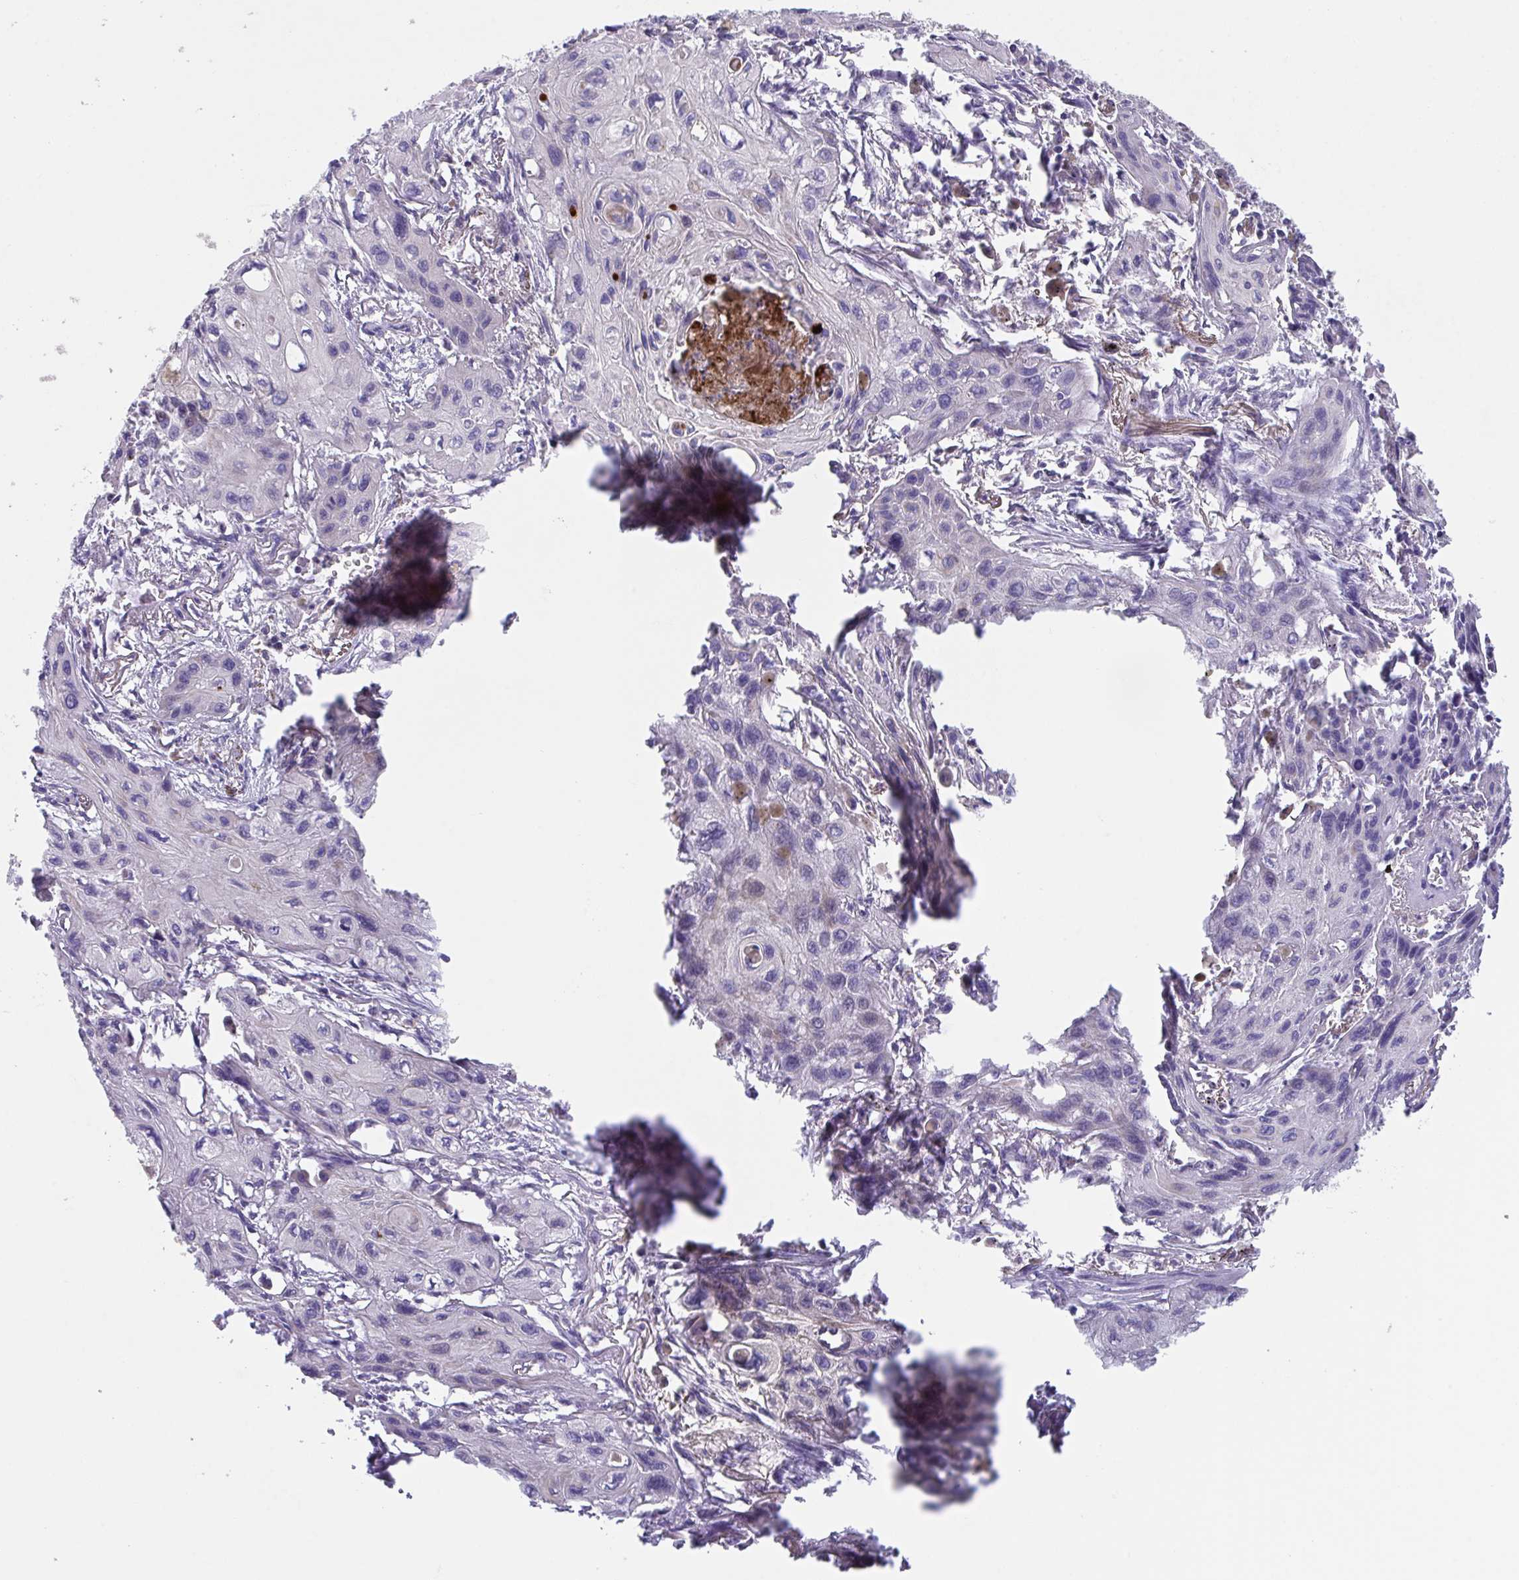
{"staining": {"intensity": "negative", "quantity": "none", "location": "none"}, "tissue": "lung cancer", "cell_type": "Tumor cells", "image_type": "cancer", "snomed": [{"axis": "morphology", "description": "Squamous cell carcinoma, NOS"}, {"axis": "topography", "description": "Lung"}], "caption": "An immunohistochemistry (IHC) photomicrograph of lung squamous cell carcinoma is shown. There is no staining in tumor cells of lung squamous cell carcinoma. Nuclei are stained in blue.", "gene": "RHOXF1", "patient": {"sex": "male", "age": 71}}